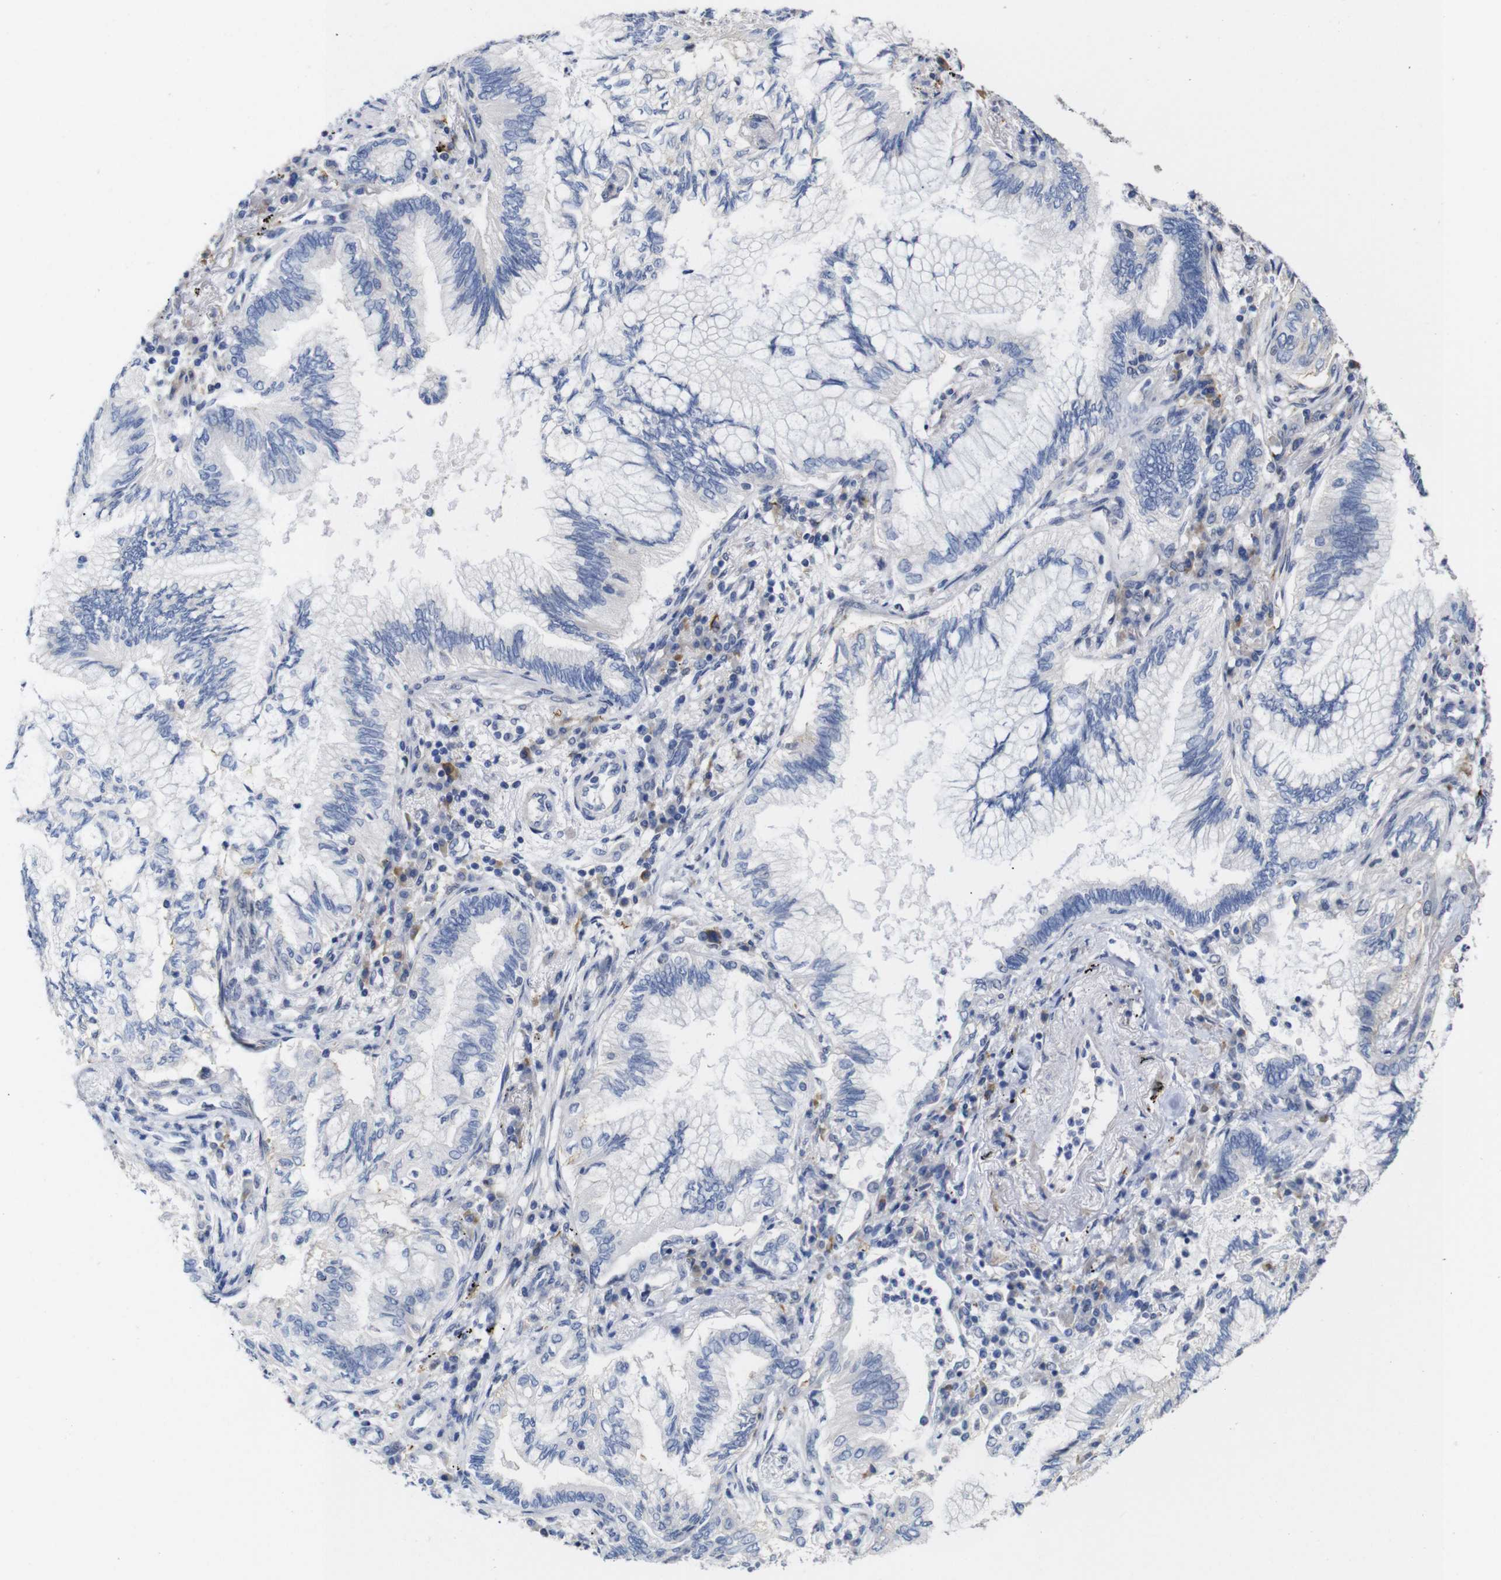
{"staining": {"intensity": "negative", "quantity": "none", "location": "none"}, "tissue": "lung cancer", "cell_type": "Tumor cells", "image_type": "cancer", "snomed": [{"axis": "morphology", "description": "Normal tissue, NOS"}, {"axis": "morphology", "description": "Adenocarcinoma, NOS"}, {"axis": "topography", "description": "Bronchus"}, {"axis": "topography", "description": "Lung"}], "caption": "This image is of lung adenocarcinoma stained with immunohistochemistry (IHC) to label a protein in brown with the nuclei are counter-stained blue. There is no expression in tumor cells.", "gene": "TCEAL9", "patient": {"sex": "female", "age": 70}}